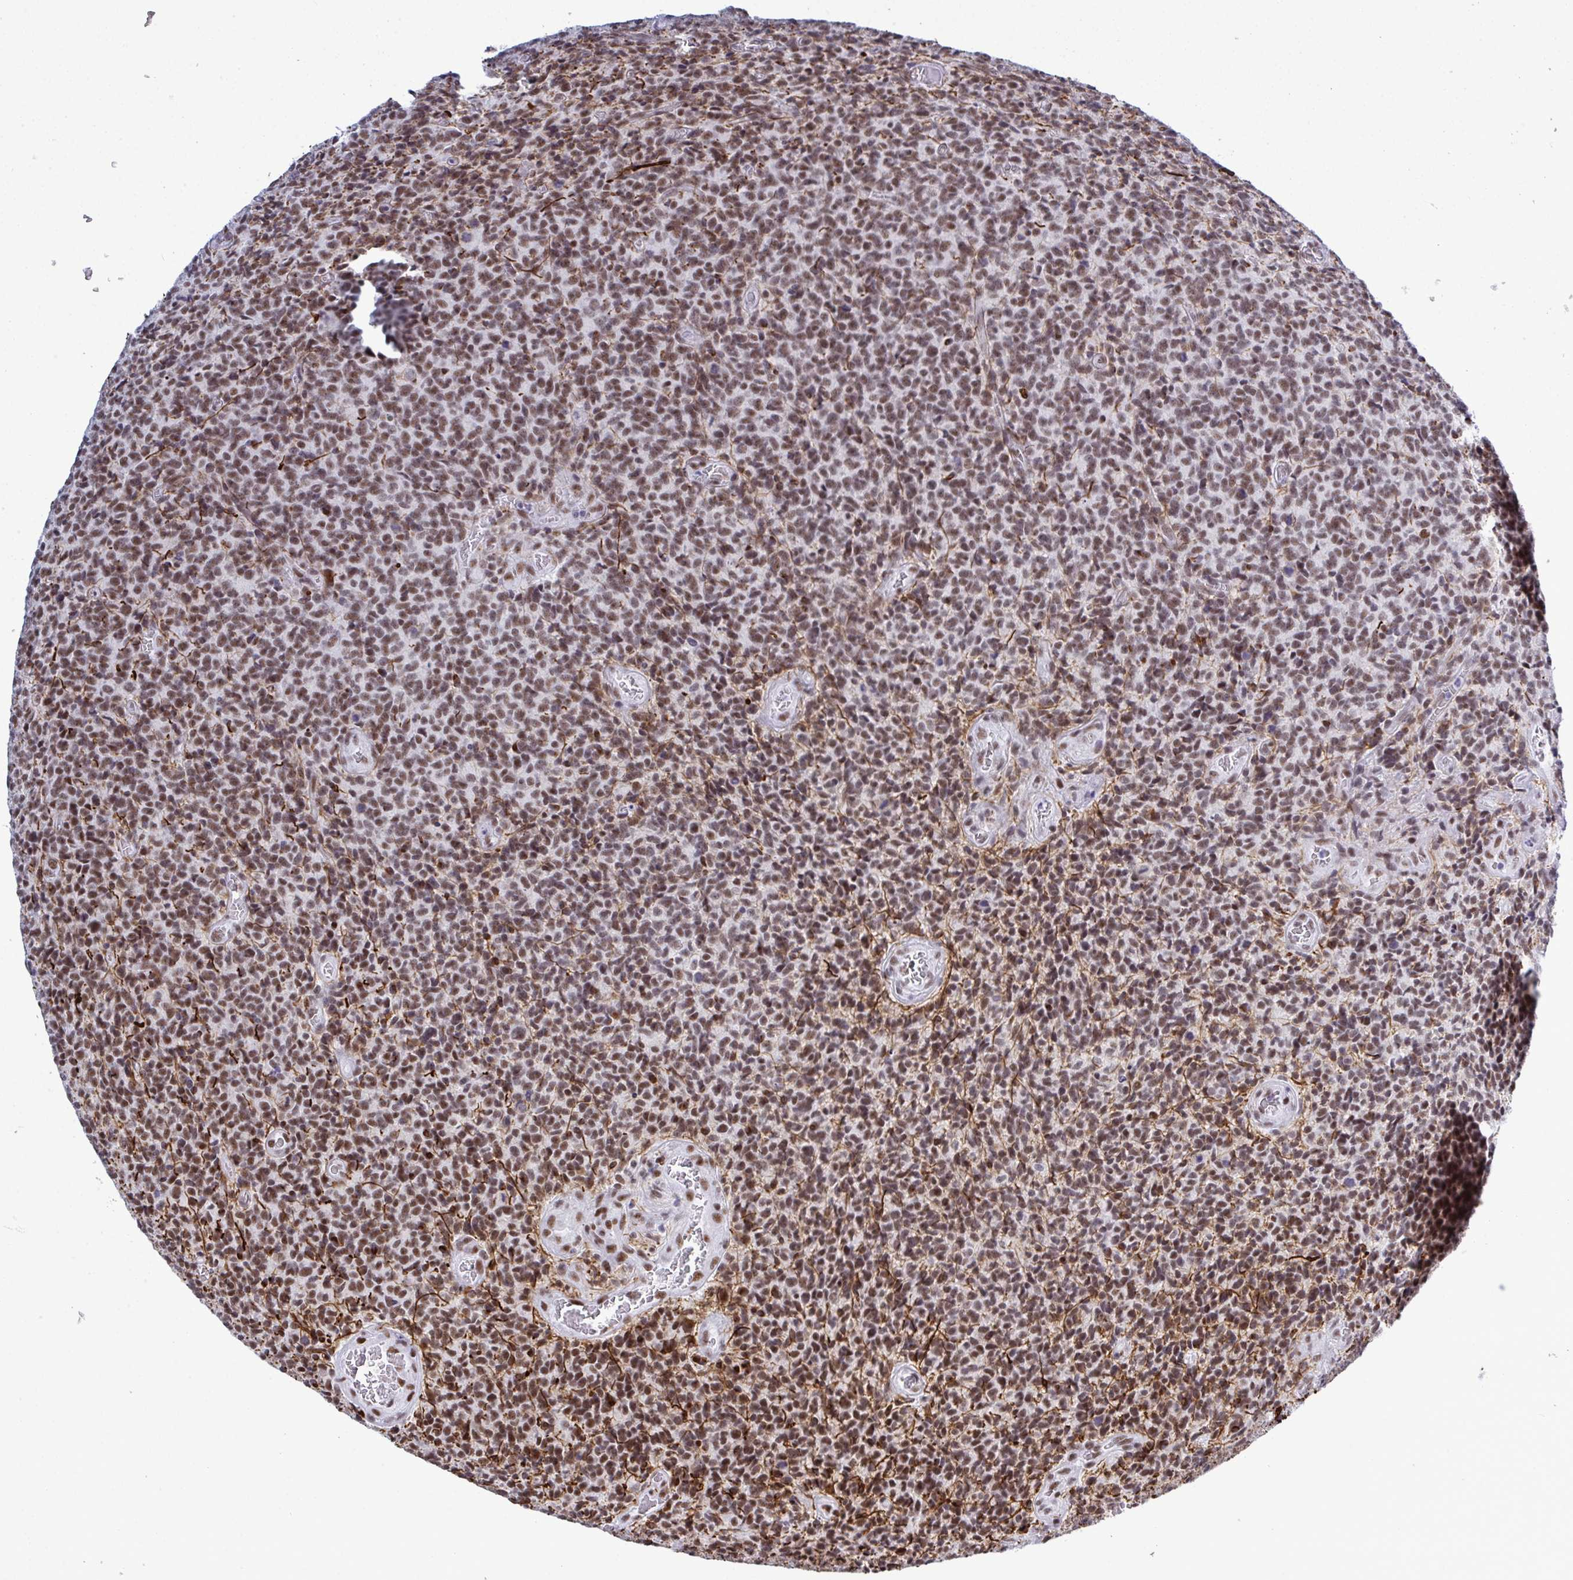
{"staining": {"intensity": "moderate", "quantity": "25%-75%", "location": "cytoplasmic/membranous,nuclear"}, "tissue": "glioma", "cell_type": "Tumor cells", "image_type": "cancer", "snomed": [{"axis": "morphology", "description": "Glioma, malignant, High grade"}, {"axis": "topography", "description": "Brain"}], "caption": "High-grade glioma (malignant) stained with DAB immunohistochemistry (IHC) displays medium levels of moderate cytoplasmic/membranous and nuclear staining in approximately 25%-75% of tumor cells. (Stains: DAB (3,3'-diaminobenzidine) in brown, nuclei in blue, Microscopy: brightfield microscopy at high magnification).", "gene": "PPP1R10", "patient": {"sex": "male", "age": 76}}